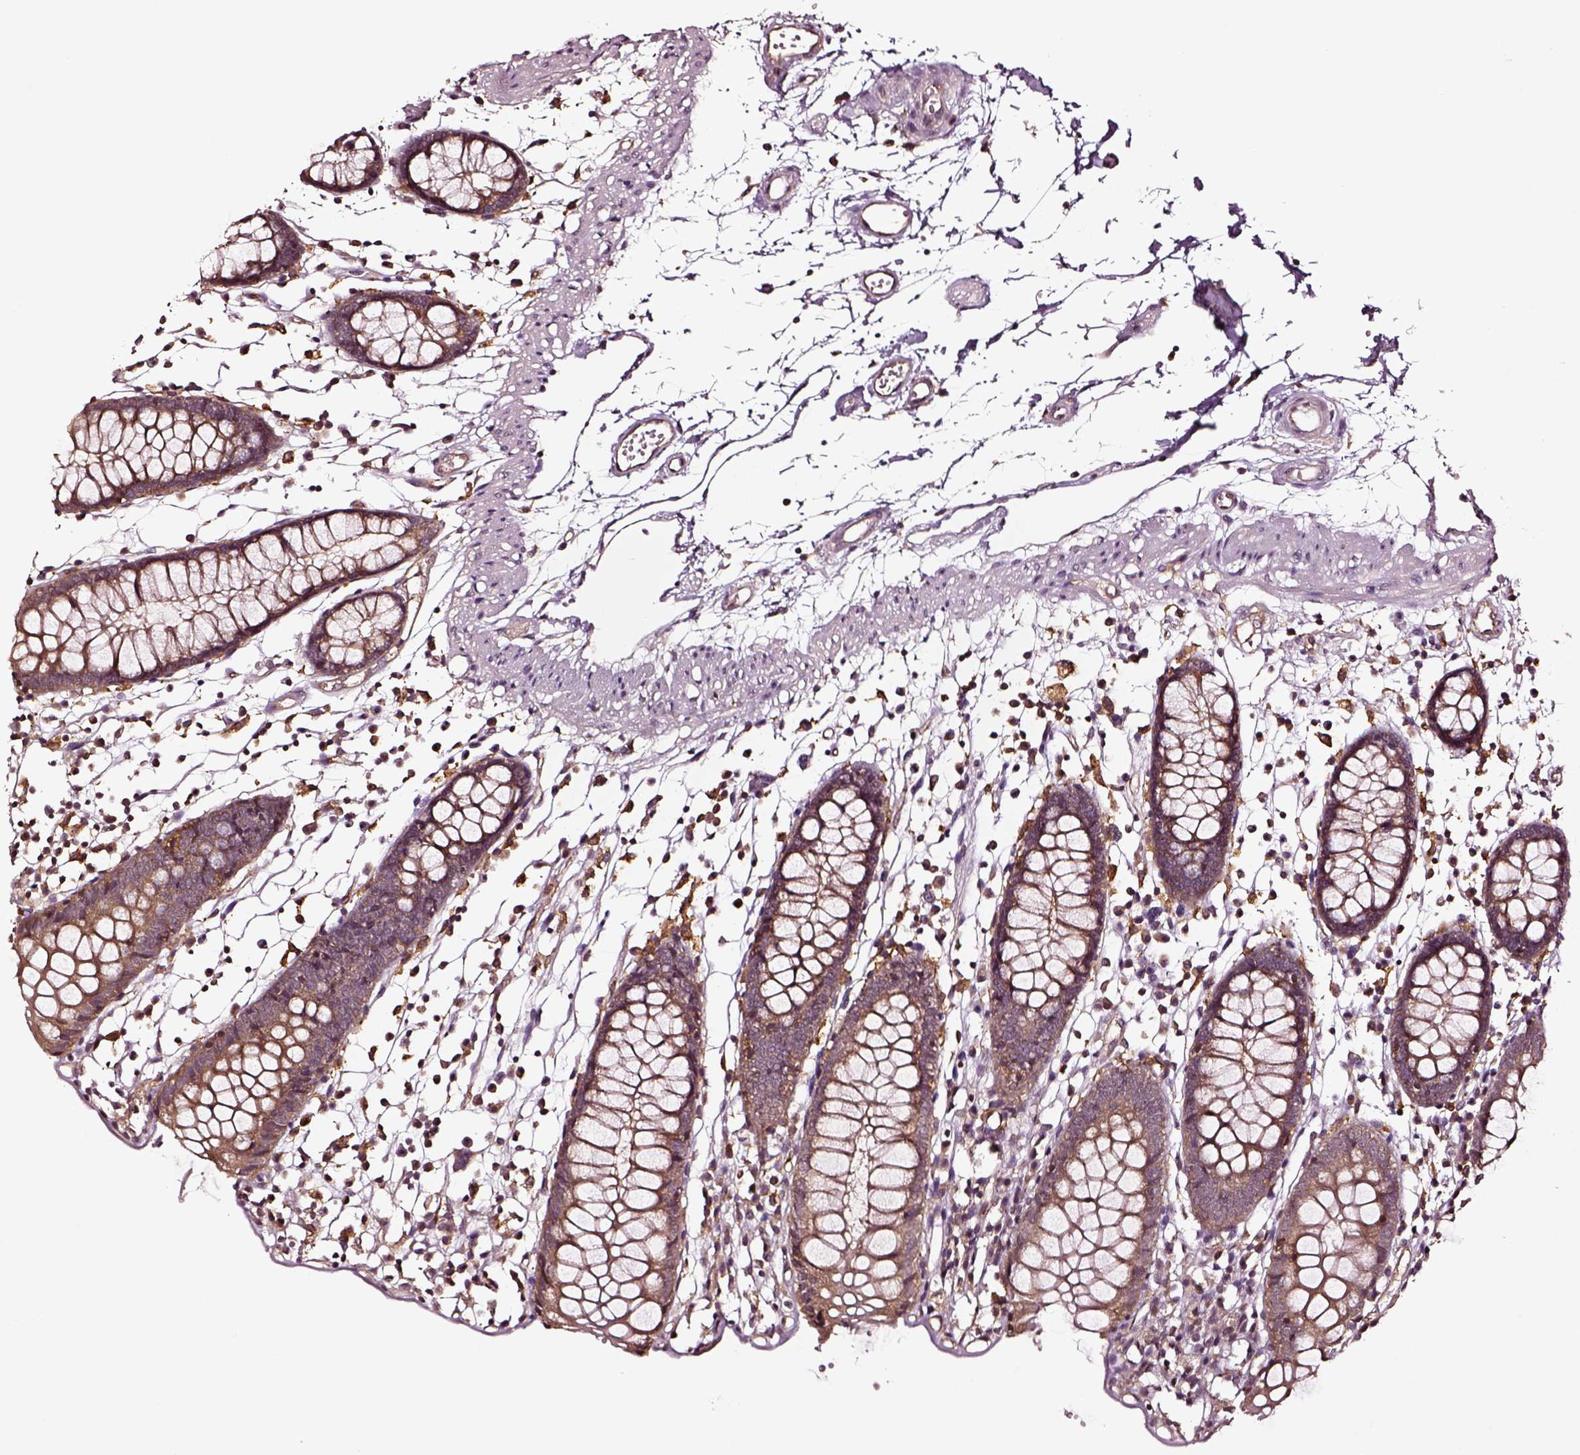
{"staining": {"intensity": "moderate", "quantity": ">75%", "location": "cytoplasmic/membranous"}, "tissue": "colon", "cell_type": "Endothelial cells", "image_type": "normal", "snomed": [{"axis": "morphology", "description": "Normal tissue, NOS"}, {"axis": "morphology", "description": "Adenocarcinoma, NOS"}, {"axis": "topography", "description": "Colon"}], "caption": "A micrograph of colon stained for a protein exhibits moderate cytoplasmic/membranous brown staining in endothelial cells. (IHC, brightfield microscopy, high magnification).", "gene": "RASSF5", "patient": {"sex": "male", "age": 83}}